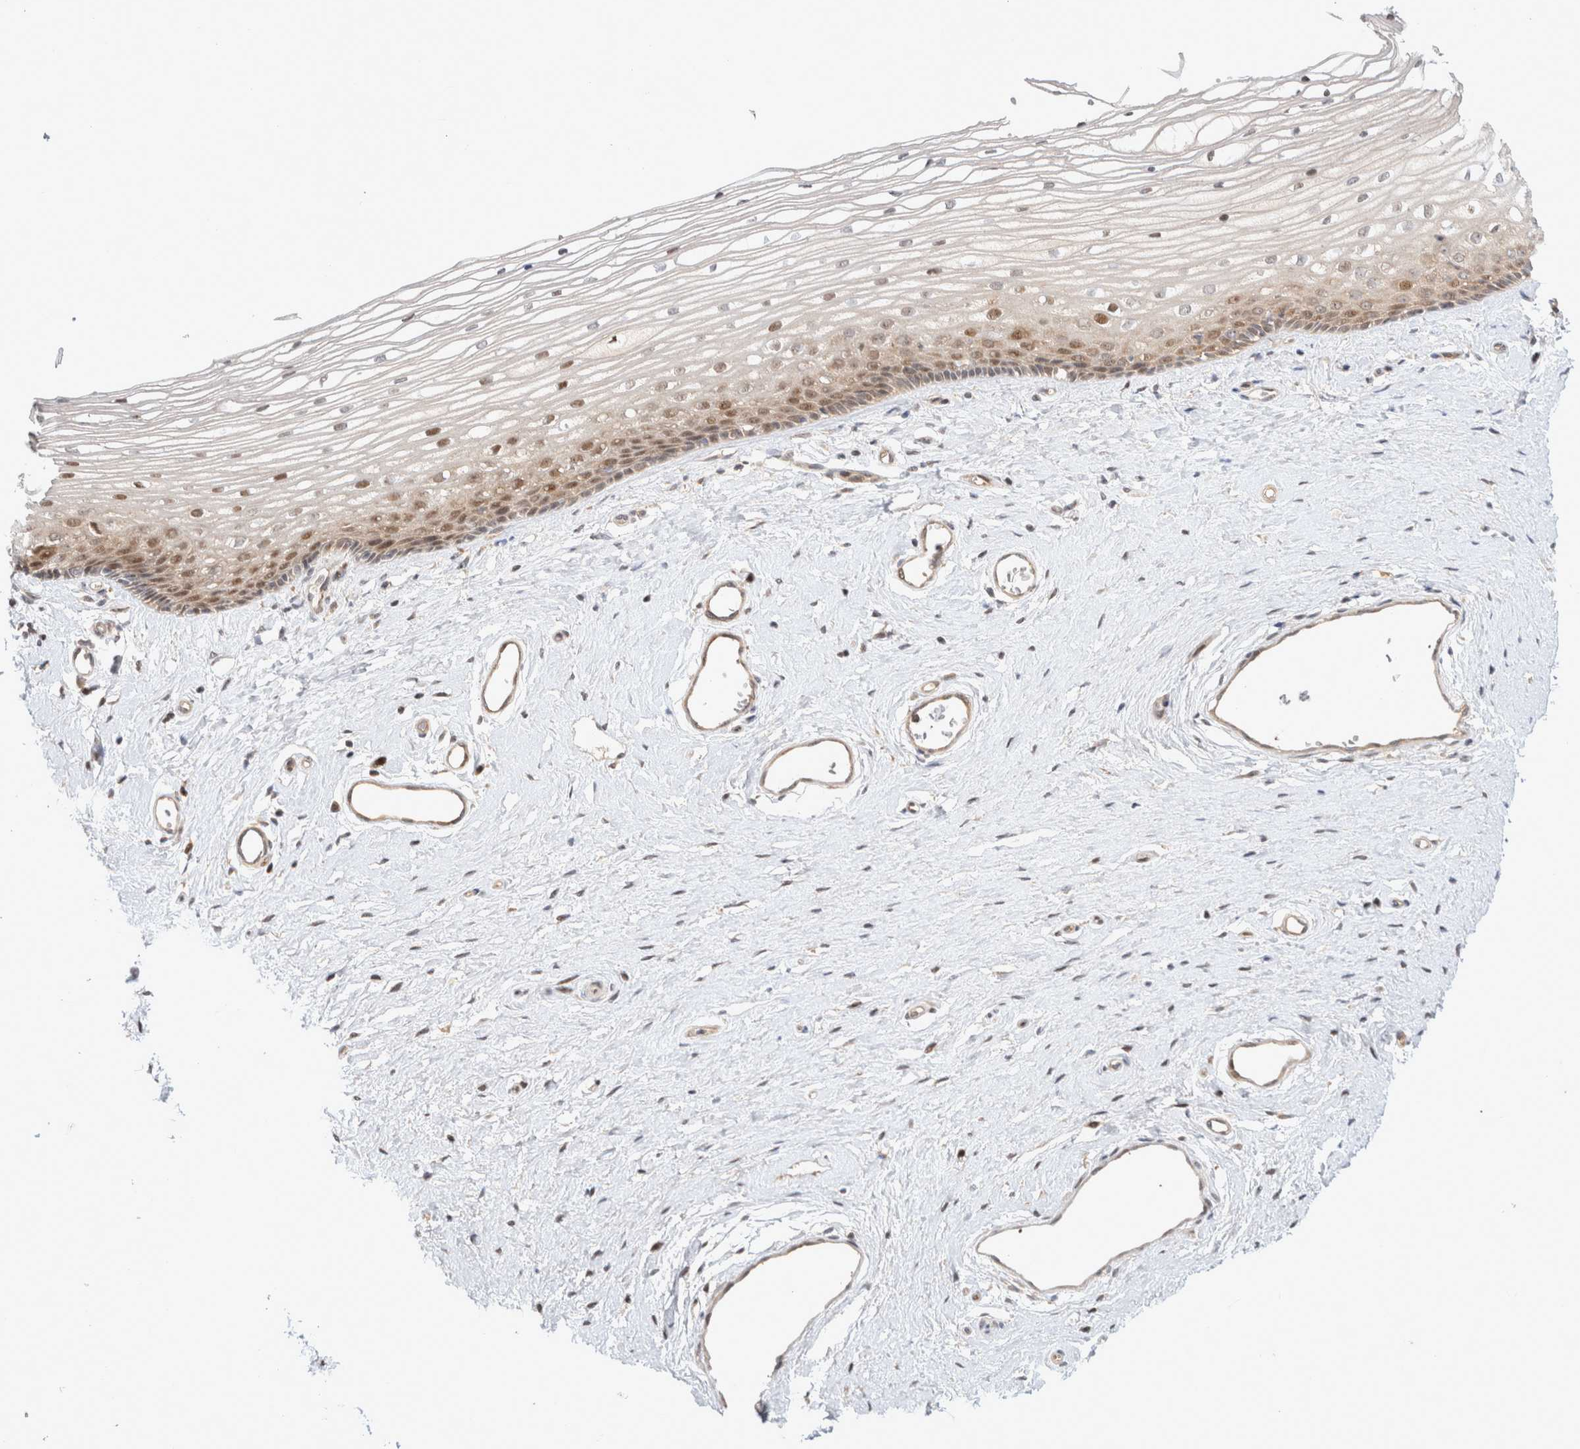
{"staining": {"intensity": "moderate", "quantity": "25%-75%", "location": "nuclear"}, "tissue": "vagina", "cell_type": "Squamous epithelial cells", "image_type": "normal", "snomed": [{"axis": "morphology", "description": "Normal tissue, NOS"}, {"axis": "topography", "description": "Vagina"}], "caption": "IHC micrograph of benign vagina: human vagina stained using immunohistochemistry (IHC) shows medium levels of moderate protein expression localized specifically in the nuclear of squamous epithelial cells, appearing as a nuclear brown color.", "gene": "HTT", "patient": {"sex": "female", "age": 46}}